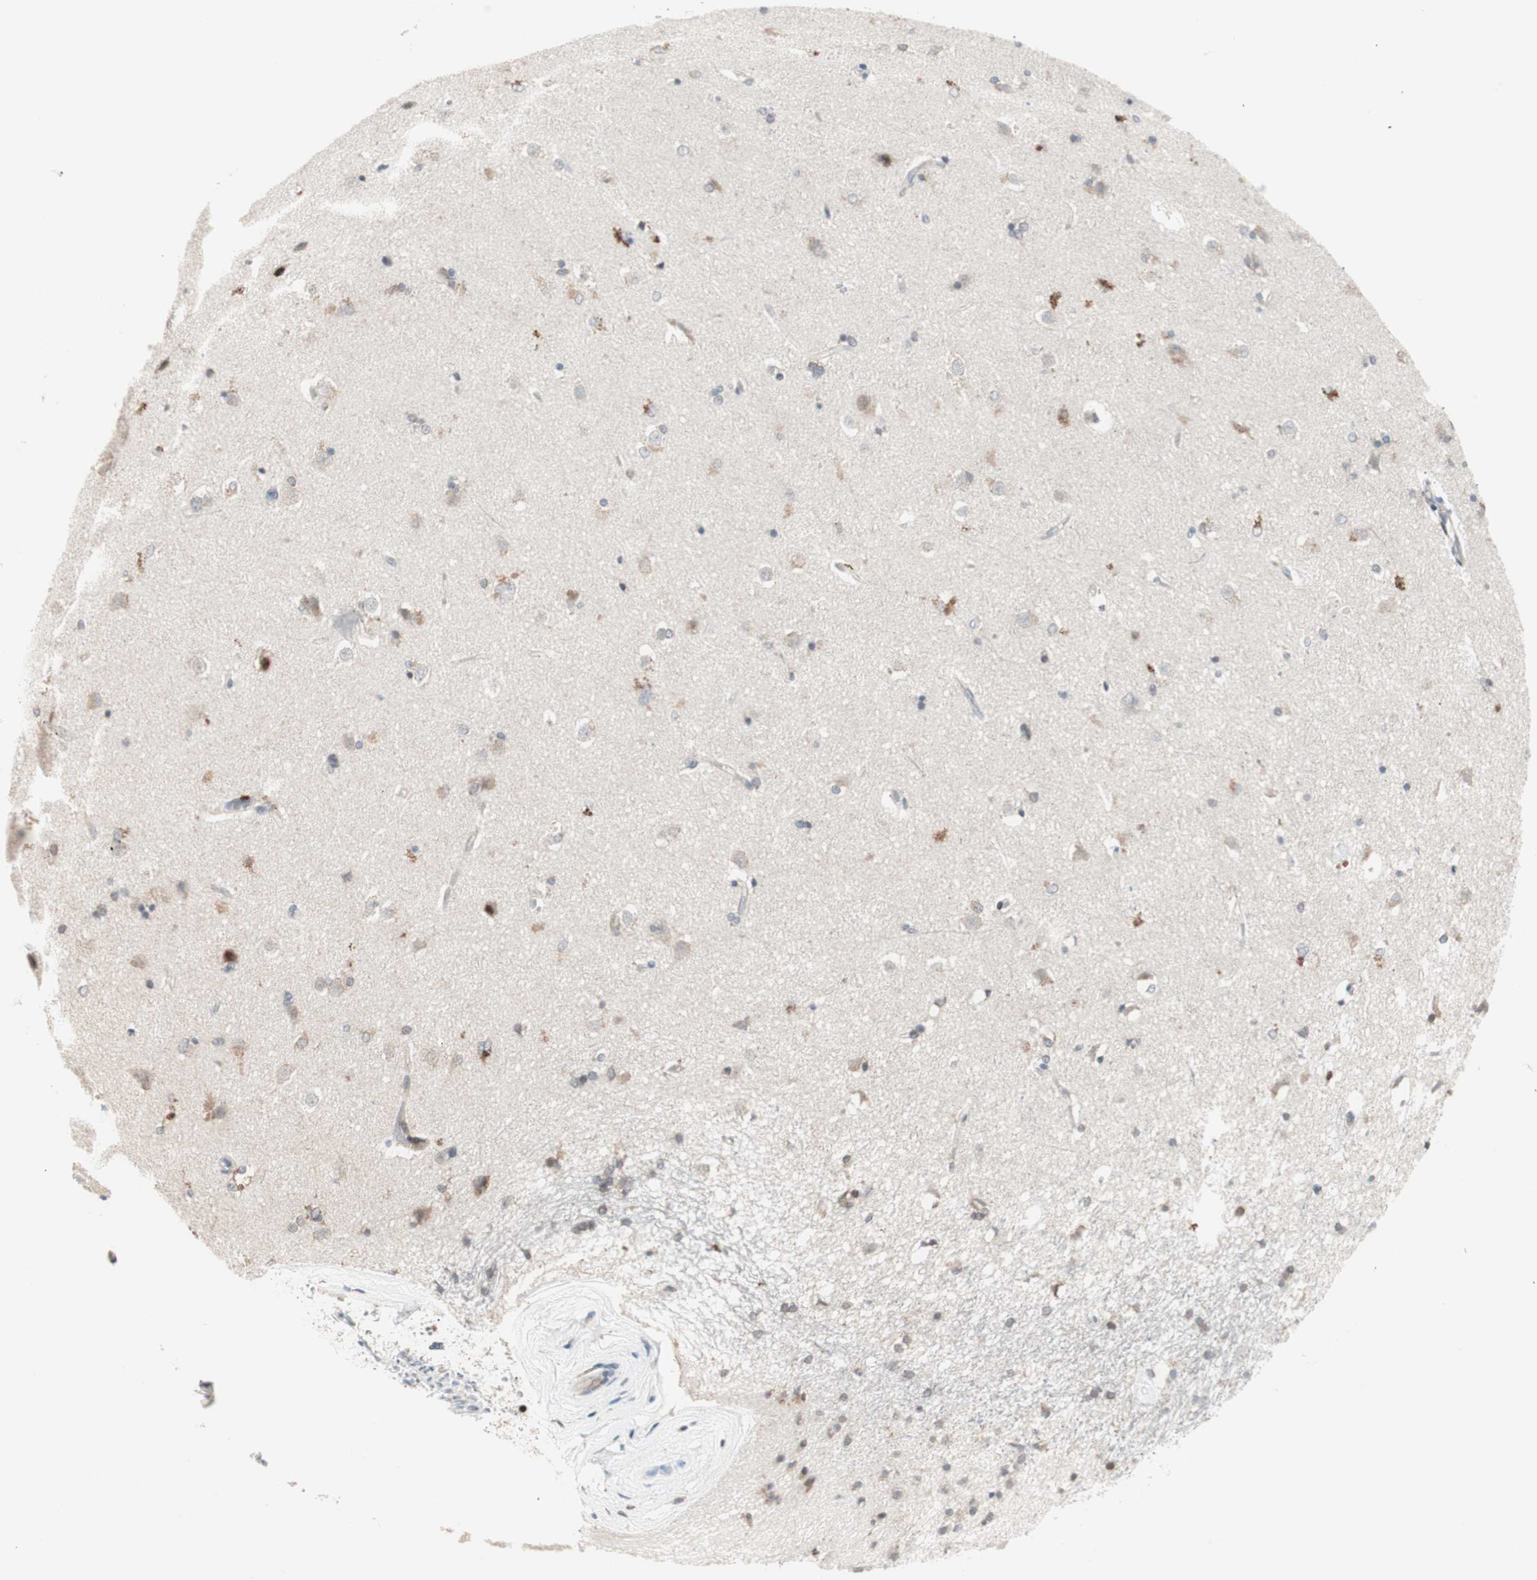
{"staining": {"intensity": "negative", "quantity": "none", "location": "none"}, "tissue": "caudate", "cell_type": "Glial cells", "image_type": "normal", "snomed": [{"axis": "morphology", "description": "Normal tissue, NOS"}, {"axis": "topography", "description": "Lateral ventricle wall"}], "caption": "Immunohistochemical staining of normal human caudate displays no significant positivity in glial cells. Brightfield microscopy of immunohistochemistry (IHC) stained with DAB (brown) and hematoxylin (blue), captured at high magnification.", "gene": "POLH", "patient": {"sex": "female", "age": 19}}